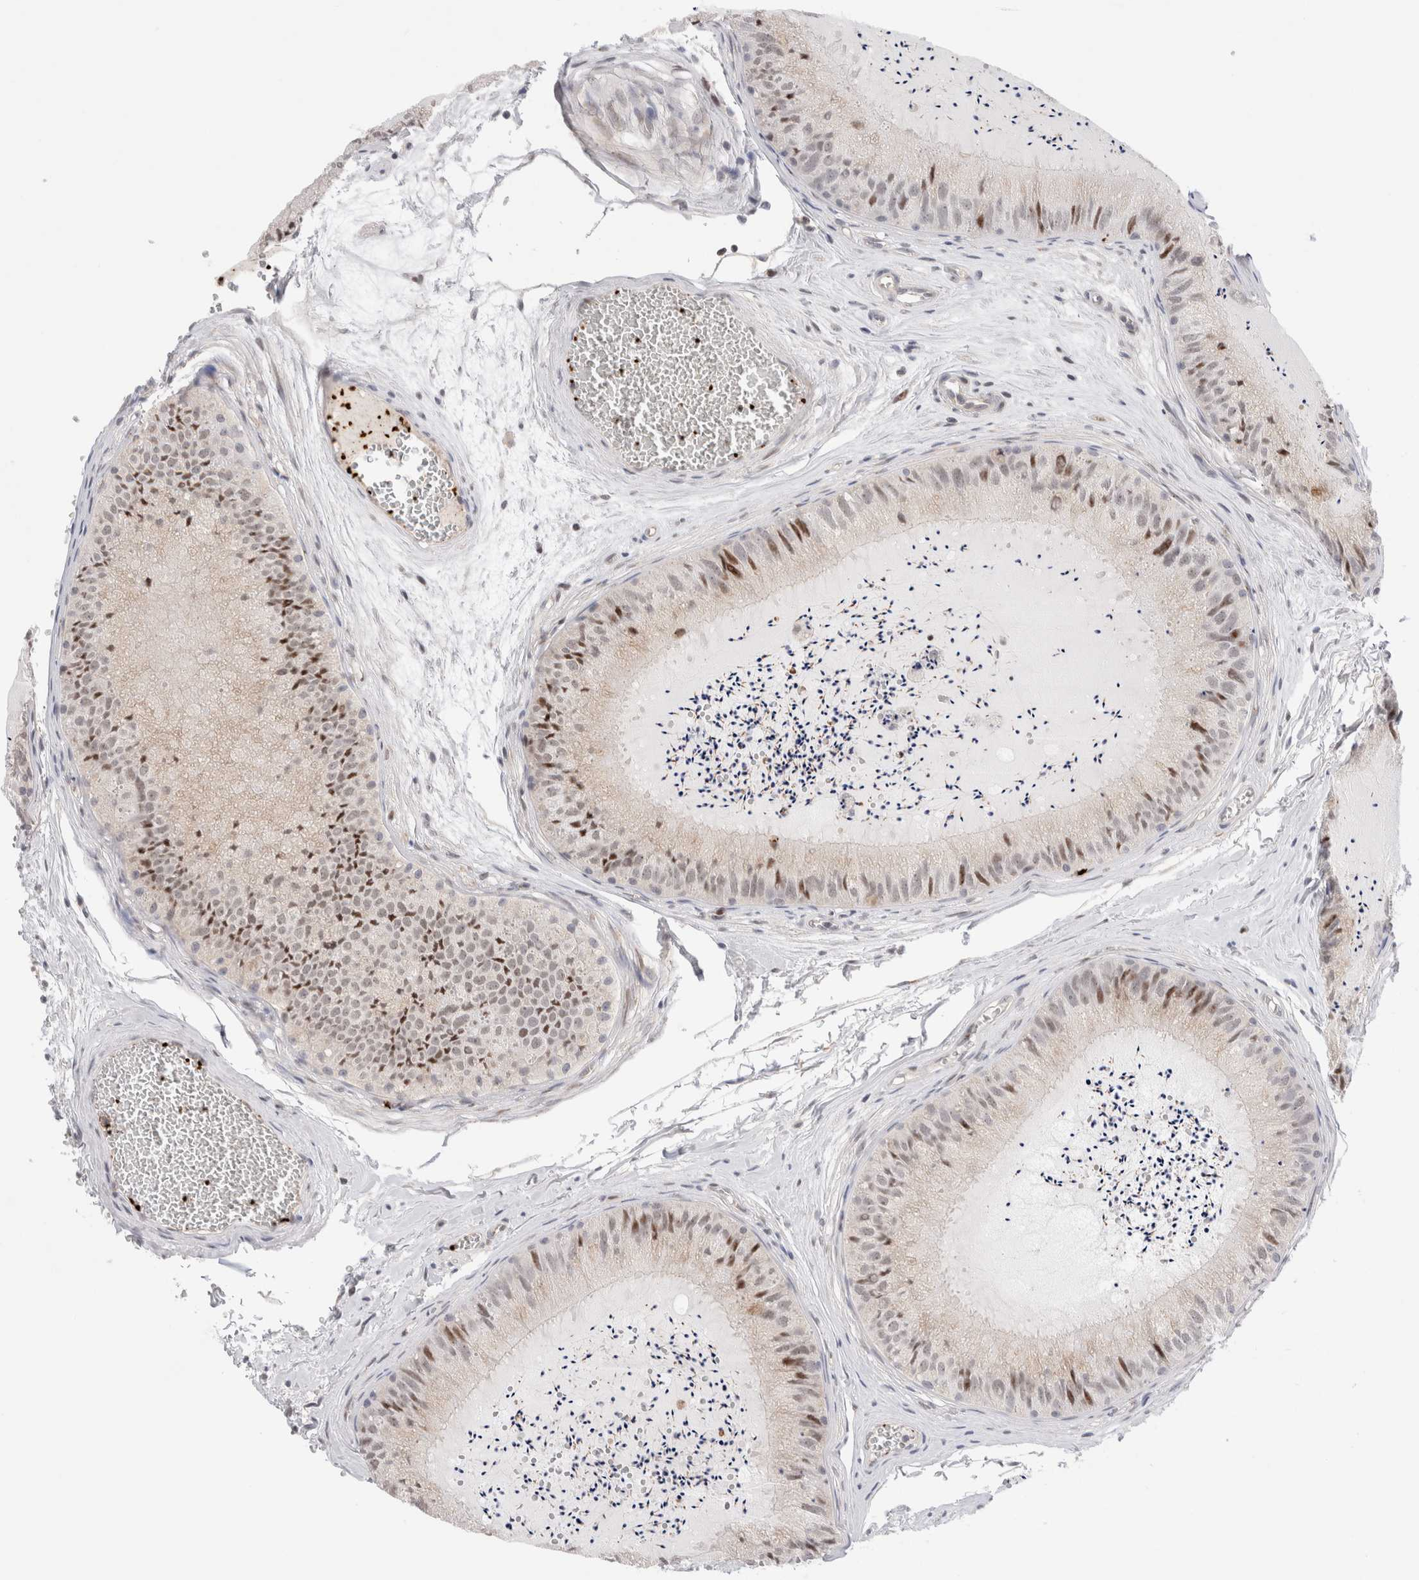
{"staining": {"intensity": "moderate", "quantity": "25%-75%", "location": "nuclear"}, "tissue": "epididymis", "cell_type": "Glandular cells", "image_type": "normal", "snomed": [{"axis": "morphology", "description": "Normal tissue, NOS"}, {"axis": "topography", "description": "Epididymis"}], "caption": "Immunohistochemical staining of benign epididymis reveals moderate nuclear protein expression in approximately 25%-75% of glandular cells. The protein is shown in brown color, while the nuclei are stained blue.", "gene": "VPS28", "patient": {"sex": "male", "age": 31}}